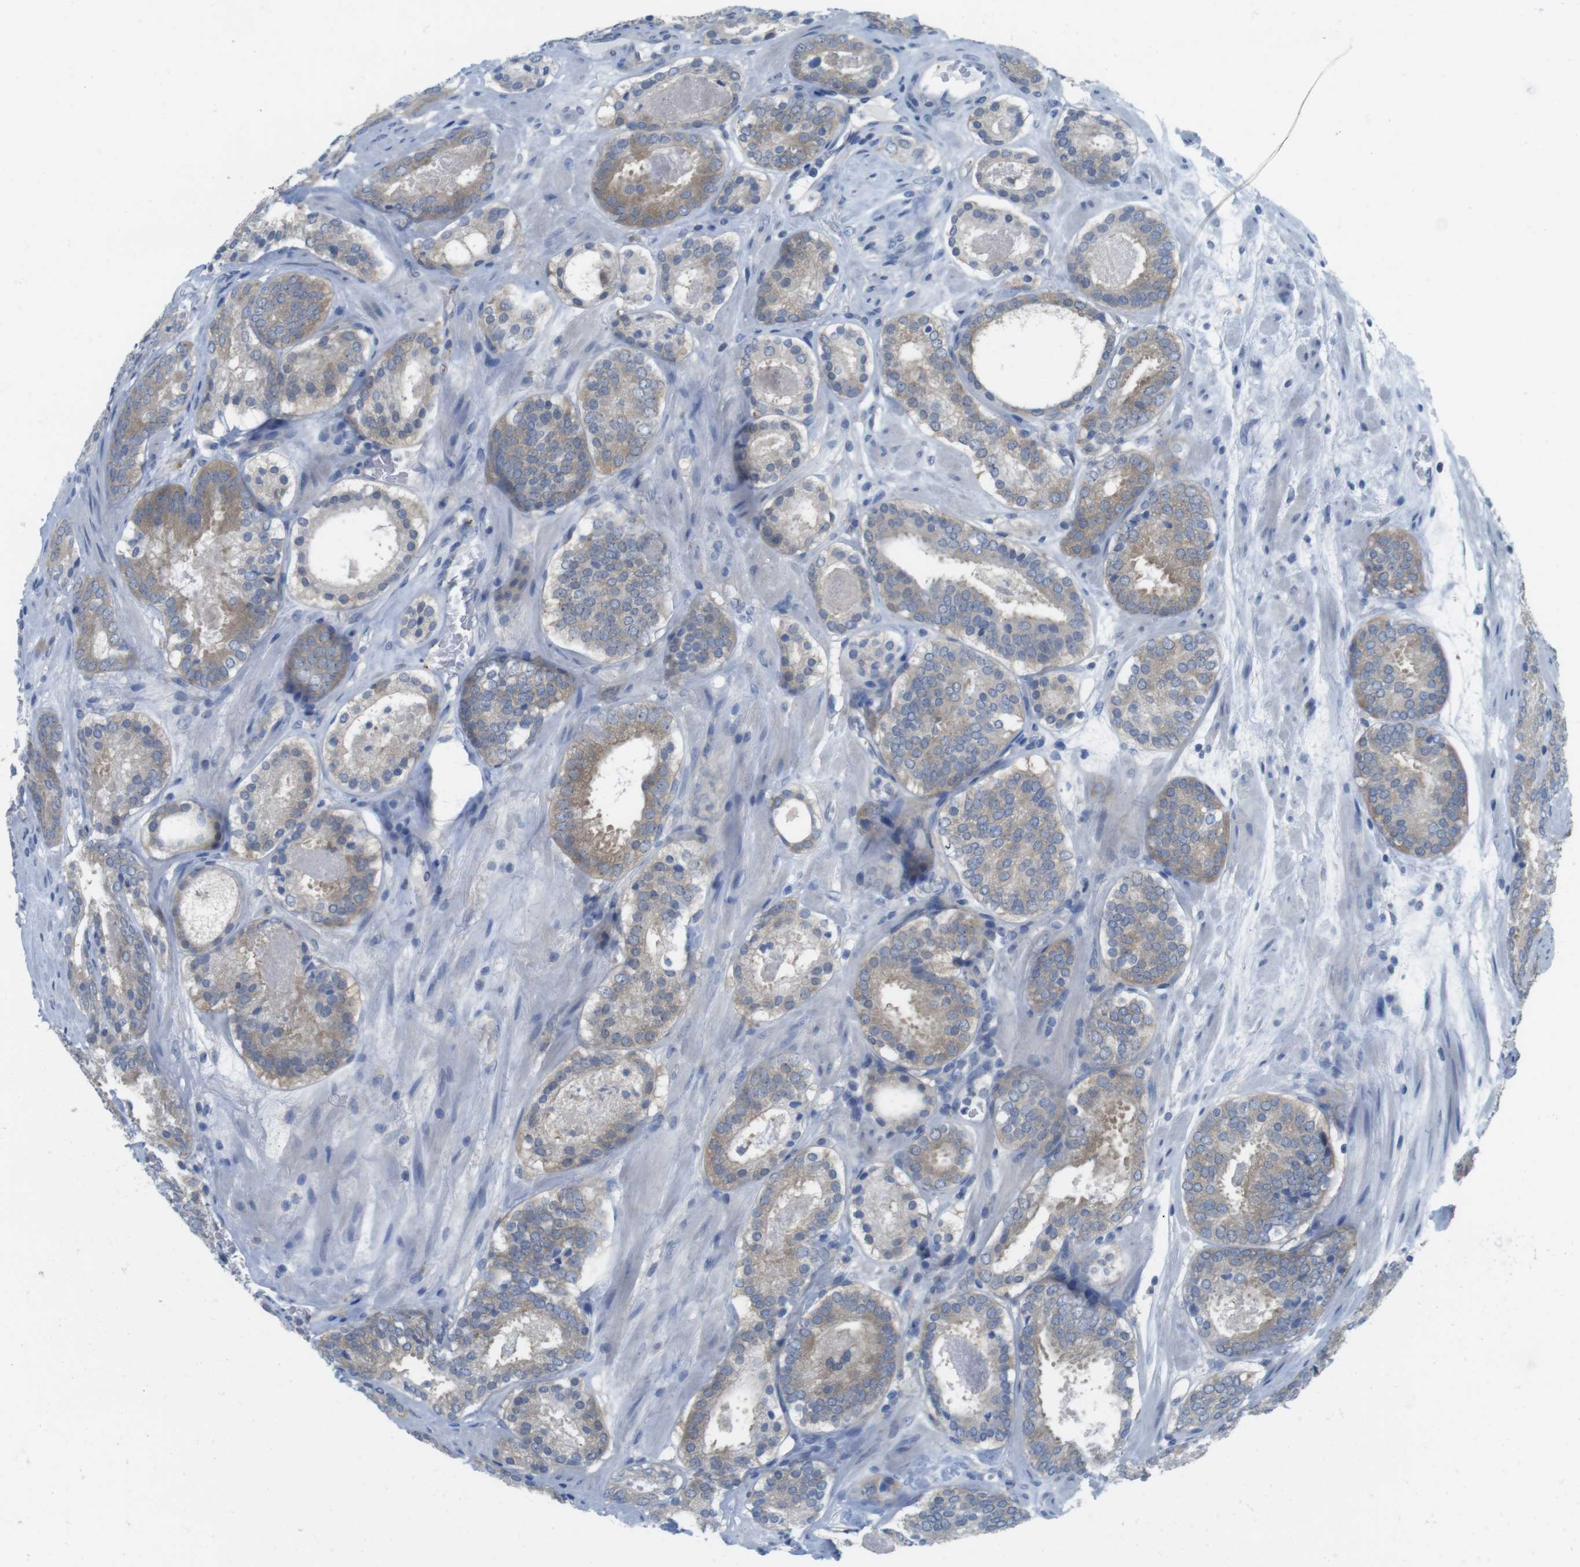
{"staining": {"intensity": "moderate", "quantity": ">75%", "location": "cytoplasmic/membranous"}, "tissue": "prostate cancer", "cell_type": "Tumor cells", "image_type": "cancer", "snomed": [{"axis": "morphology", "description": "Adenocarcinoma, Low grade"}, {"axis": "topography", "description": "Prostate"}], "caption": "Protein staining of prostate cancer (low-grade adenocarcinoma) tissue exhibits moderate cytoplasmic/membranous positivity in approximately >75% of tumor cells. (DAB (3,3'-diaminobenzidine) IHC with brightfield microscopy, high magnification).", "gene": "CASP2", "patient": {"sex": "male", "age": 69}}